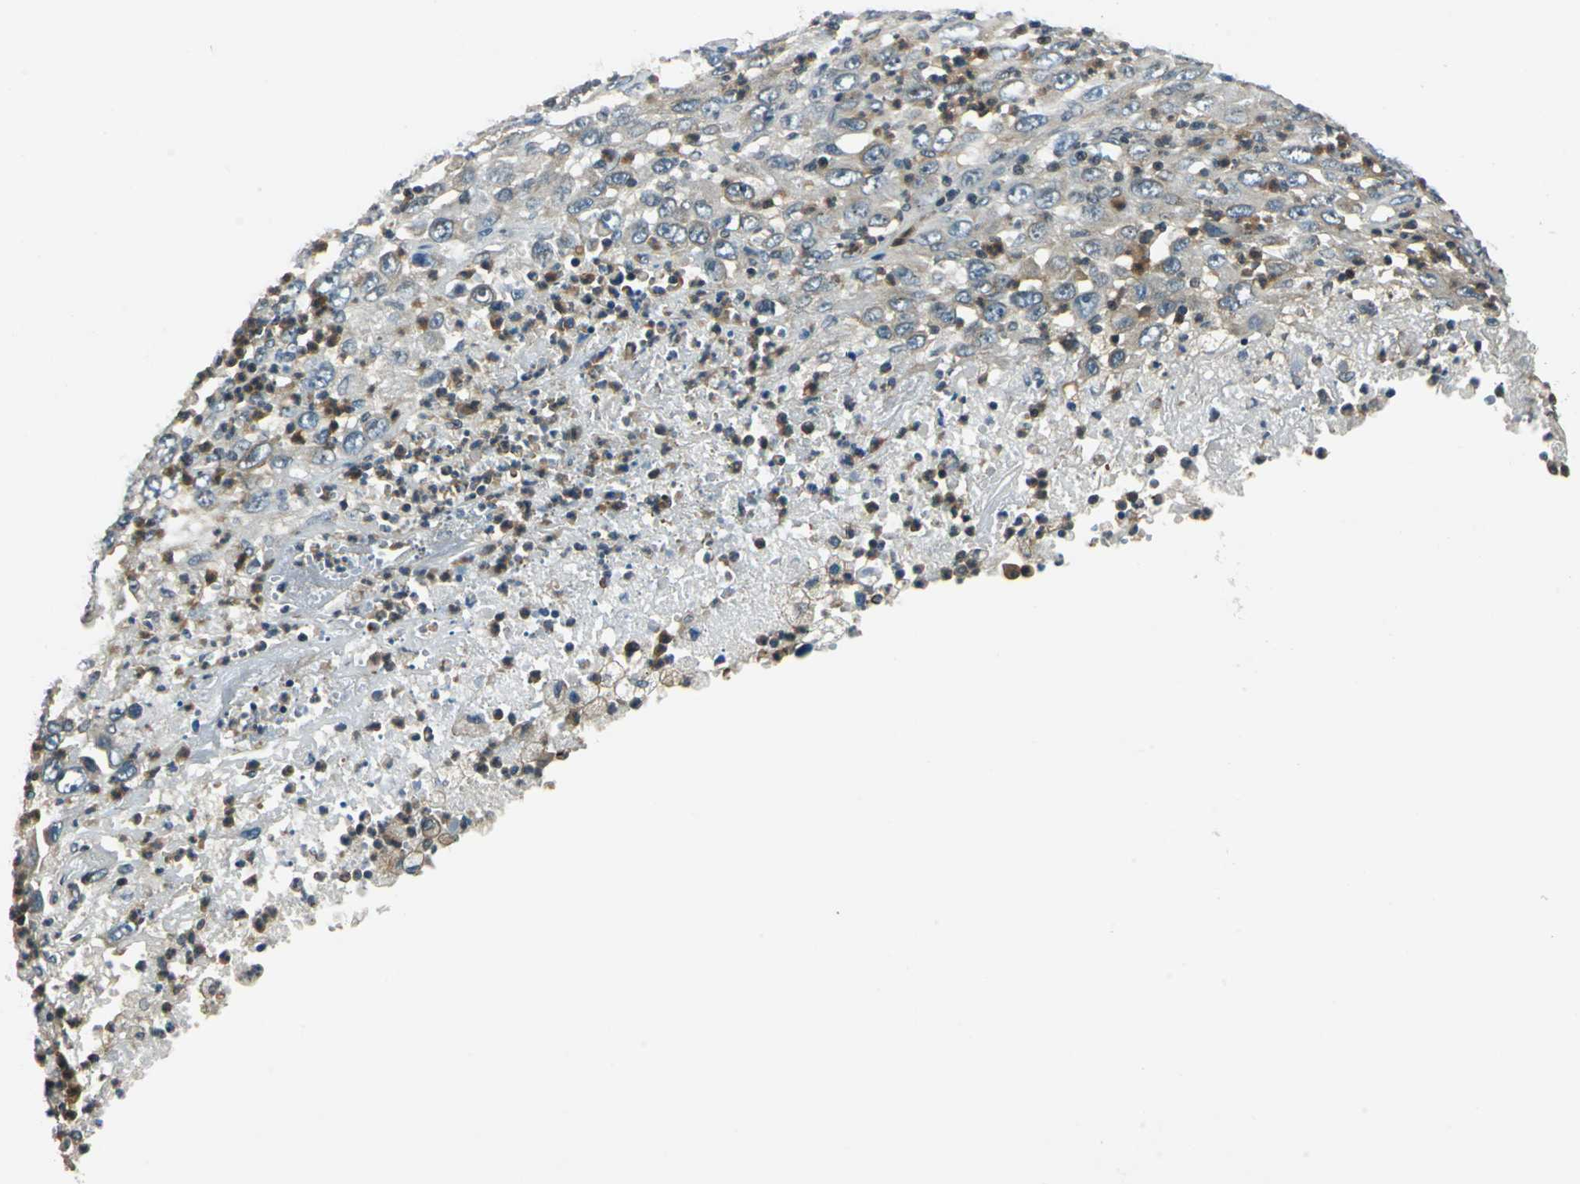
{"staining": {"intensity": "weak", "quantity": "25%-75%", "location": "cytoplasmic/membranous"}, "tissue": "melanoma", "cell_type": "Tumor cells", "image_type": "cancer", "snomed": [{"axis": "morphology", "description": "Malignant melanoma, Metastatic site"}, {"axis": "topography", "description": "Skin"}], "caption": "A photomicrograph of melanoma stained for a protein shows weak cytoplasmic/membranous brown staining in tumor cells. (DAB (3,3'-diaminobenzidine) = brown stain, brightfield microscopy at high magnification).", "gene": "ARPC3", "patient": {"sex": "female", "age": 56}}